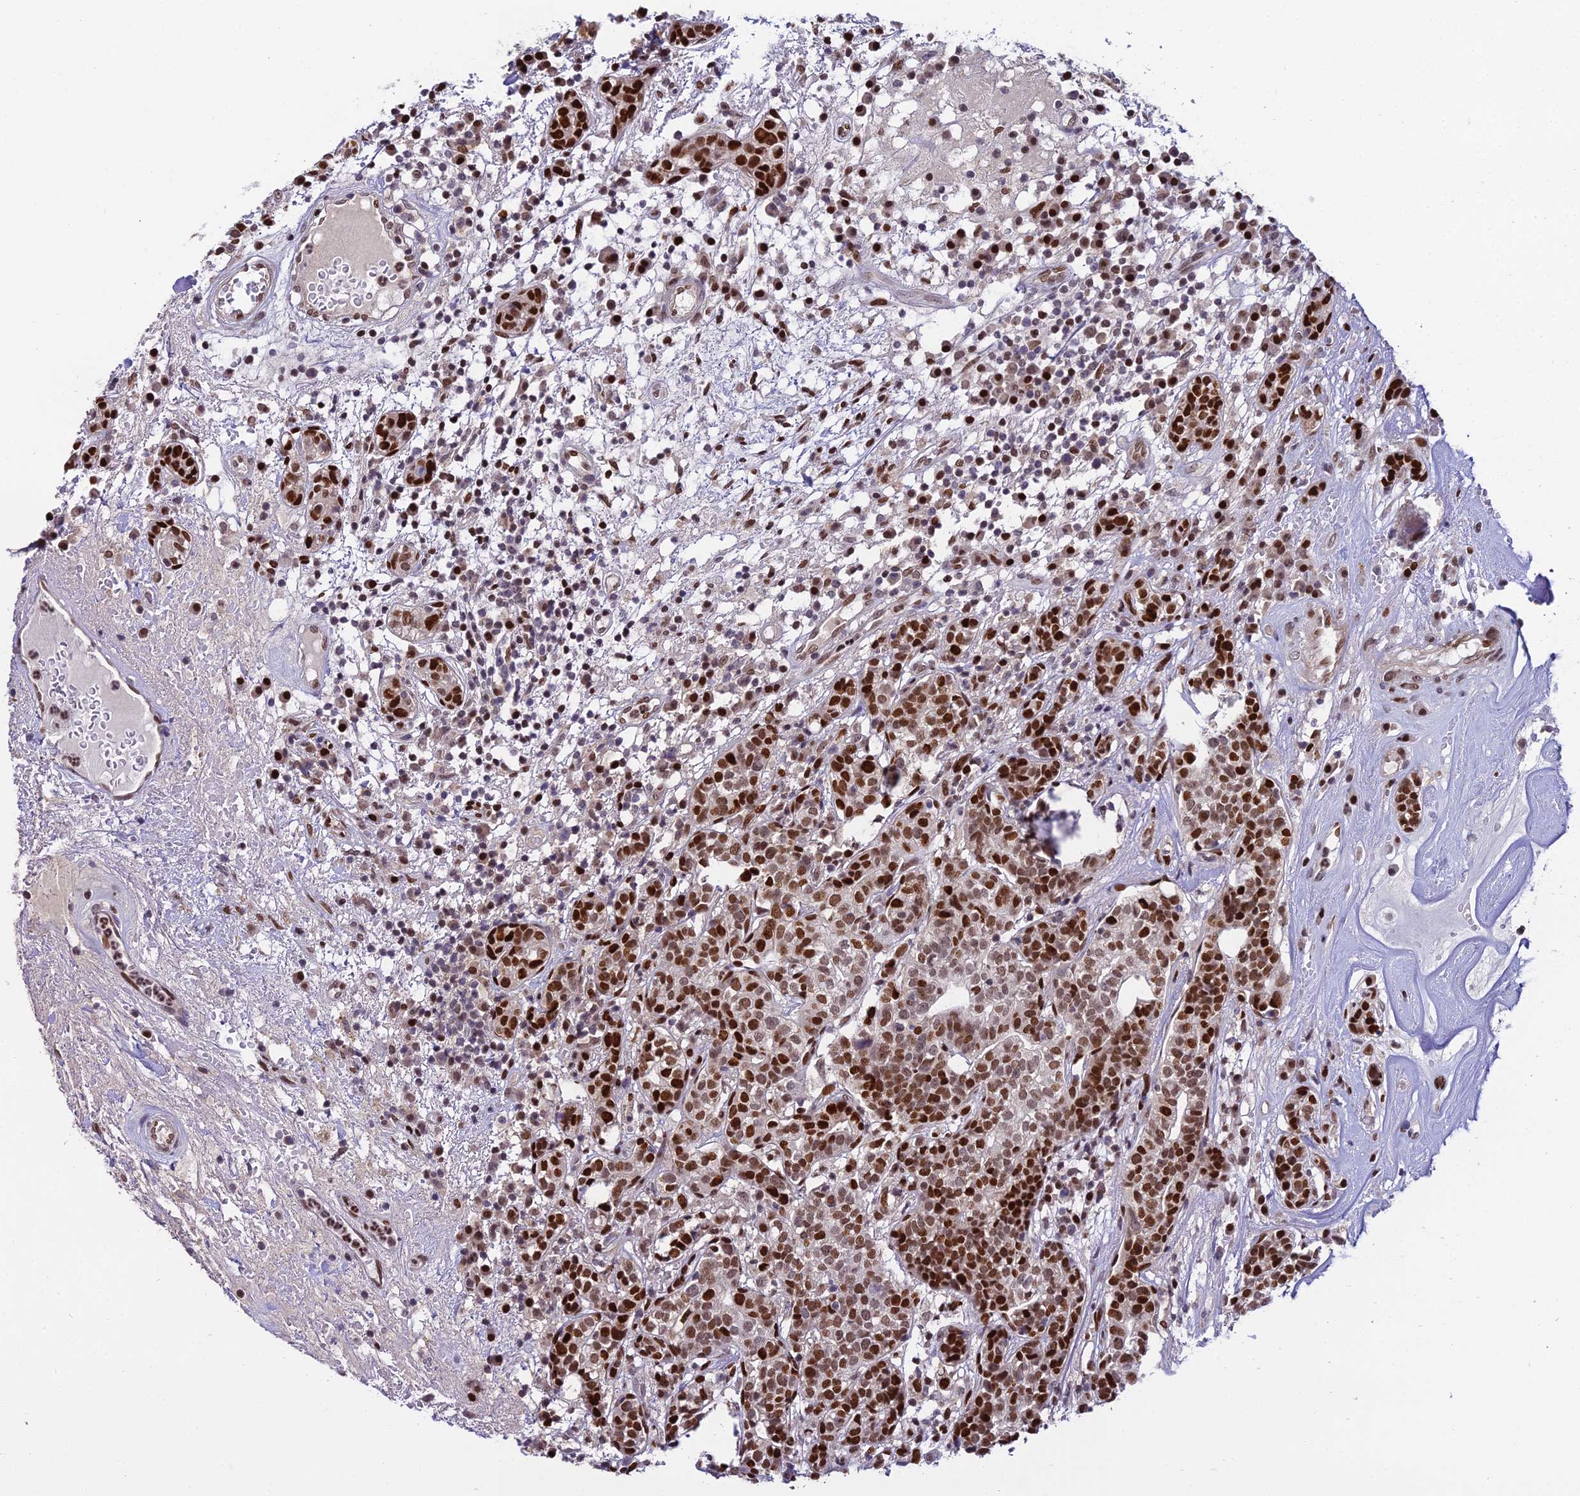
{"staining": {"intensity": "strong", "quantity": ">75%", "location": "nuclear"}, "tissue": "head and neck cancer", "cell_type": "Tumor cells", "image_type": "cancer", "snomed": [{"axis": "morphology", "description": "Adenocarcinoma, NOS"}, {"axis": "topography", "description": "Salivary gland"}, {"axis": "topography", "description": "Head-Neck"}], "caption": "Protein positivity by immunohistochemistry demonstrates strong nuclear staining in approximately >75% of tumor cells in head and neck cancer (adenocarcinoma).", "gene": "ZNF707", "patient": {"sex": "female", "age": 65}}